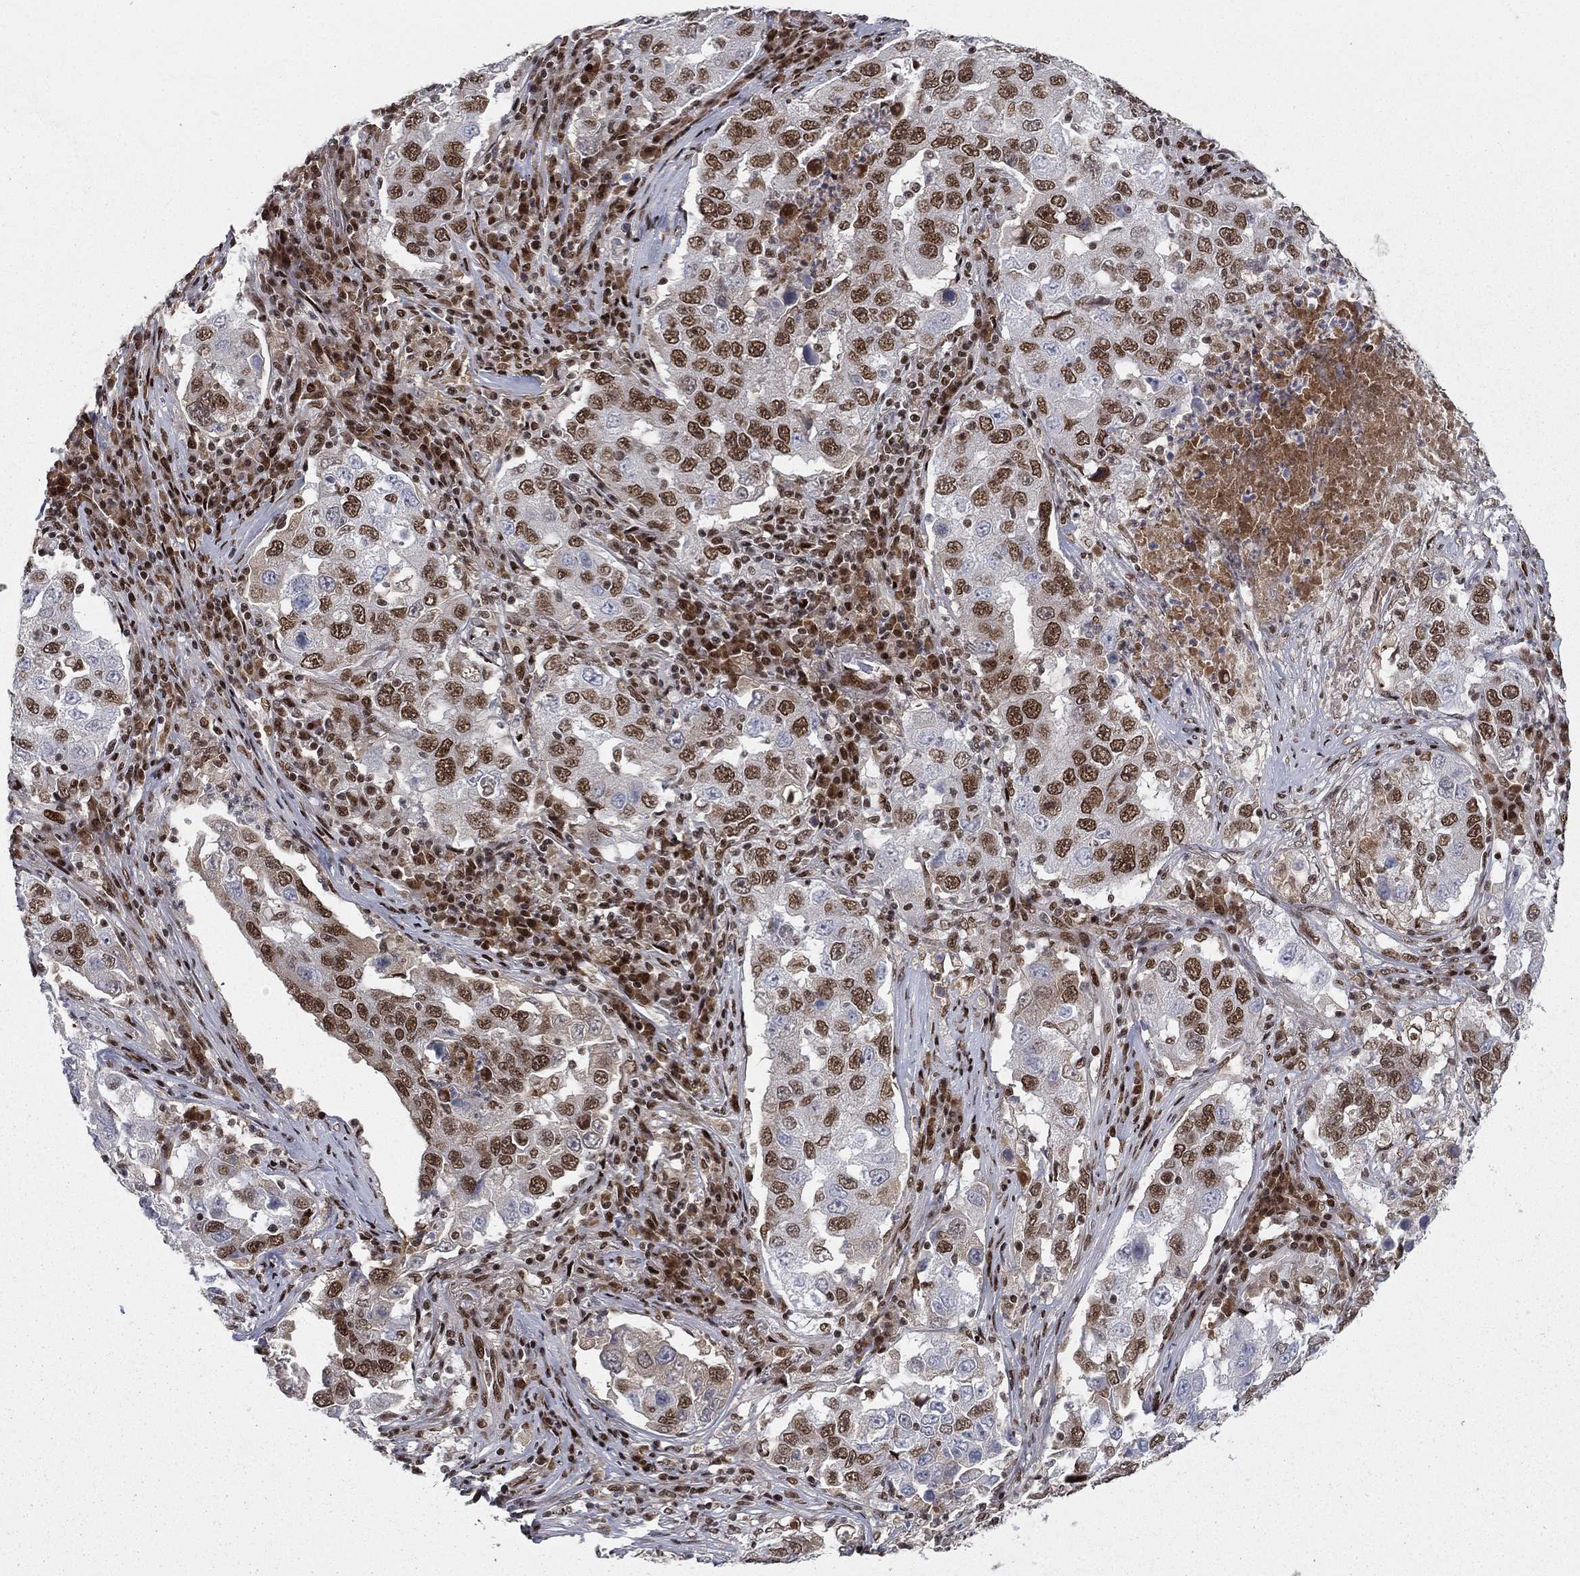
{"staining": {"intensity": "strong", "quantity": ">75%", "location": "nuclear"}, "tissue": "lung cancer", "cell_type": "Tumor cells", "image_type": "cancer", "snomed": [{"axis": "morphology", "description": "Adenocarcinoma, NOS"}, {"axis": "topography", "description": "Lung"}], "caption": "Protein staining displays strong nuclear expression in approximately >75% of tumor cells in adenocarcinoma (lung).", "gene": "RTF1", "patient": {"sex": "male", "age": 73}}